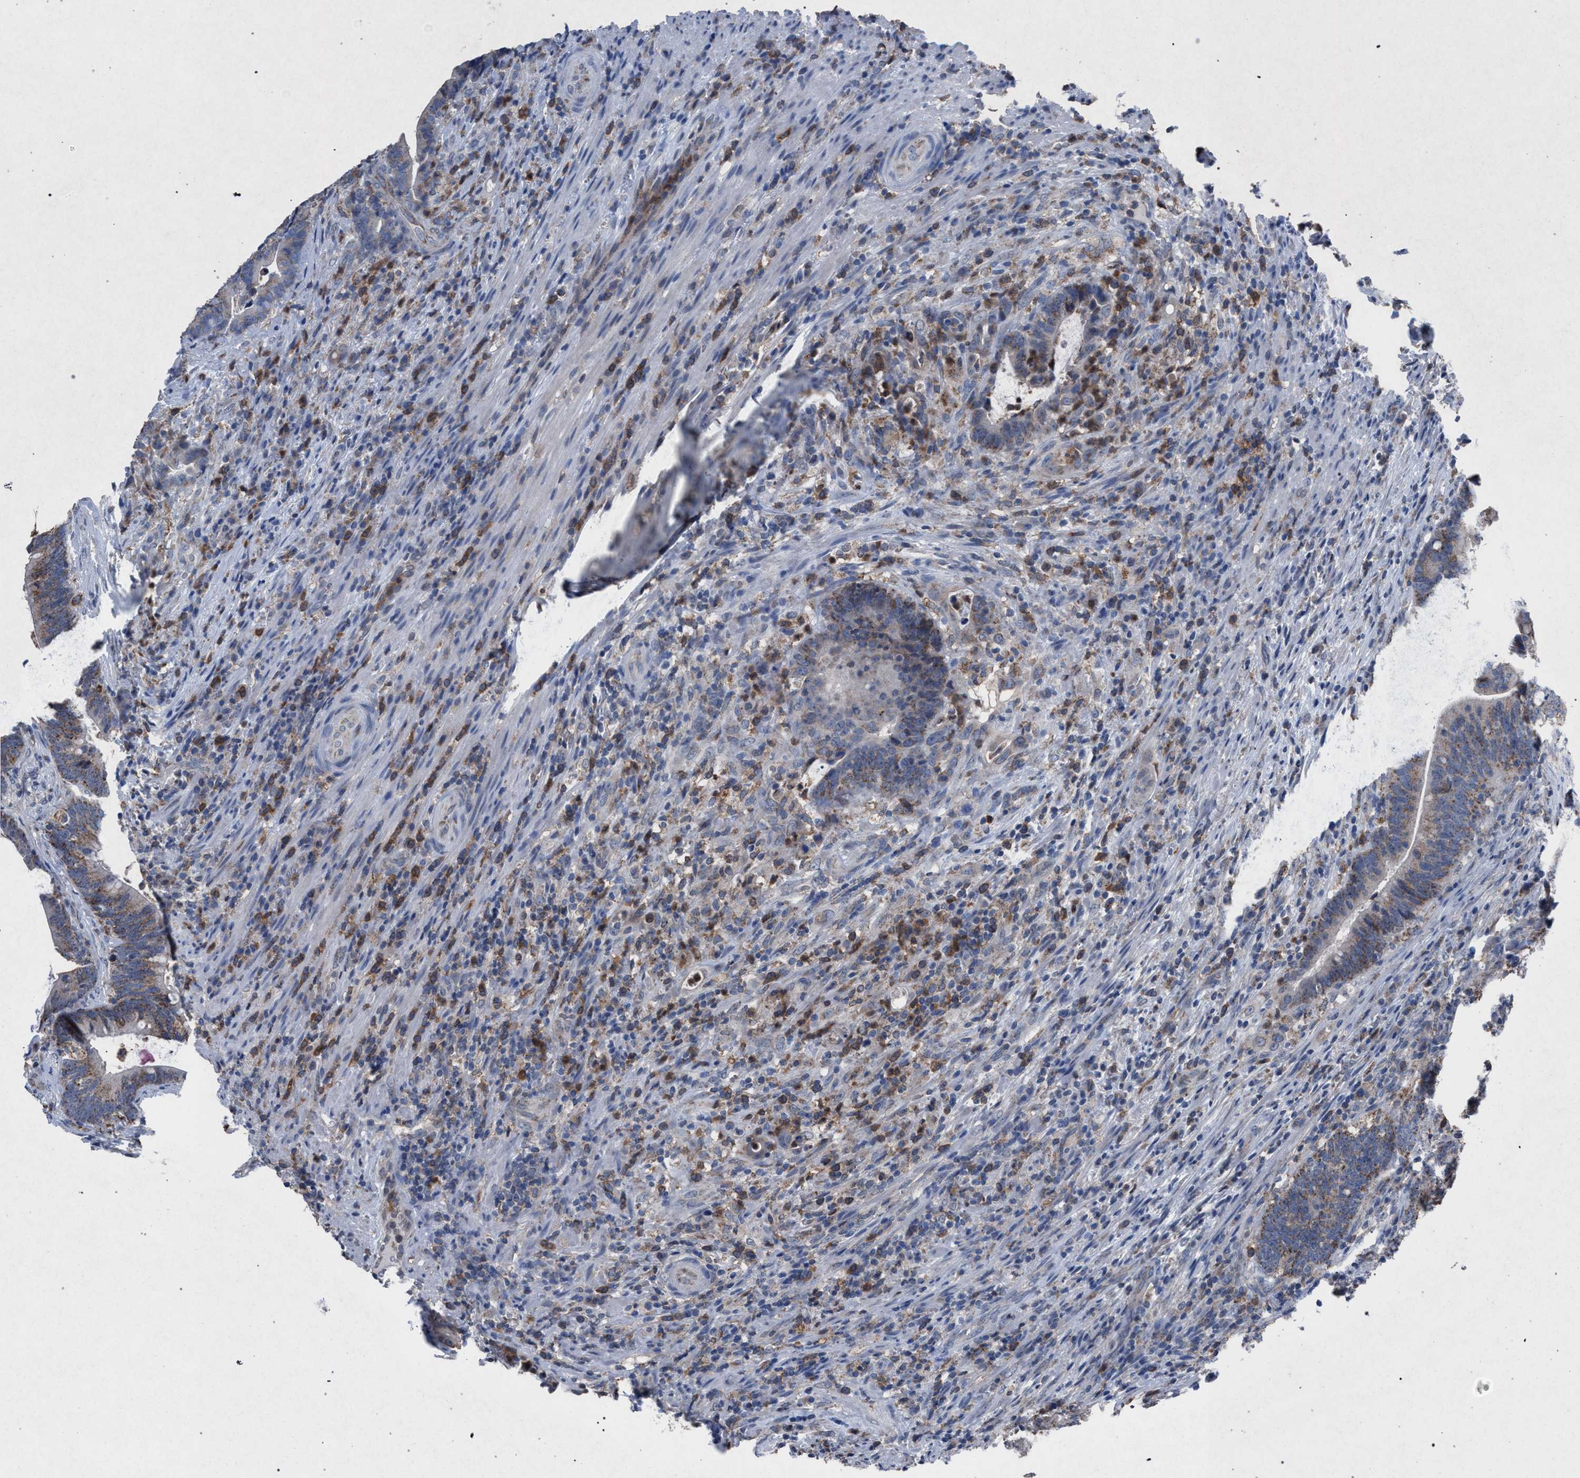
{"staining": {"intensity": "weak", "quantity": ">75%", "location": "cytoplasmic/membranous"}, "tissue": "colorectal cancer", "cell_type": "Tumor cells", "image_type": "cancer", "snomed": [{"axis": "morphology", "description": "Adenocarcinoma, NOS"}, {"axis": "topography", "description": "Colon"}], "caption": "Immunohistochemistry of human colorectal cancer (adenocarcinoma) exhibits low levels of weak cytoplasmic/membranous staining in about >75% of tumor cells. (Stains: DAB in brown, nuclei in blue, Microscopy: brightfield microscopy at high magnification).", "gene": "HSD17B4", "patient": {"sex": "female", "age": 66}}